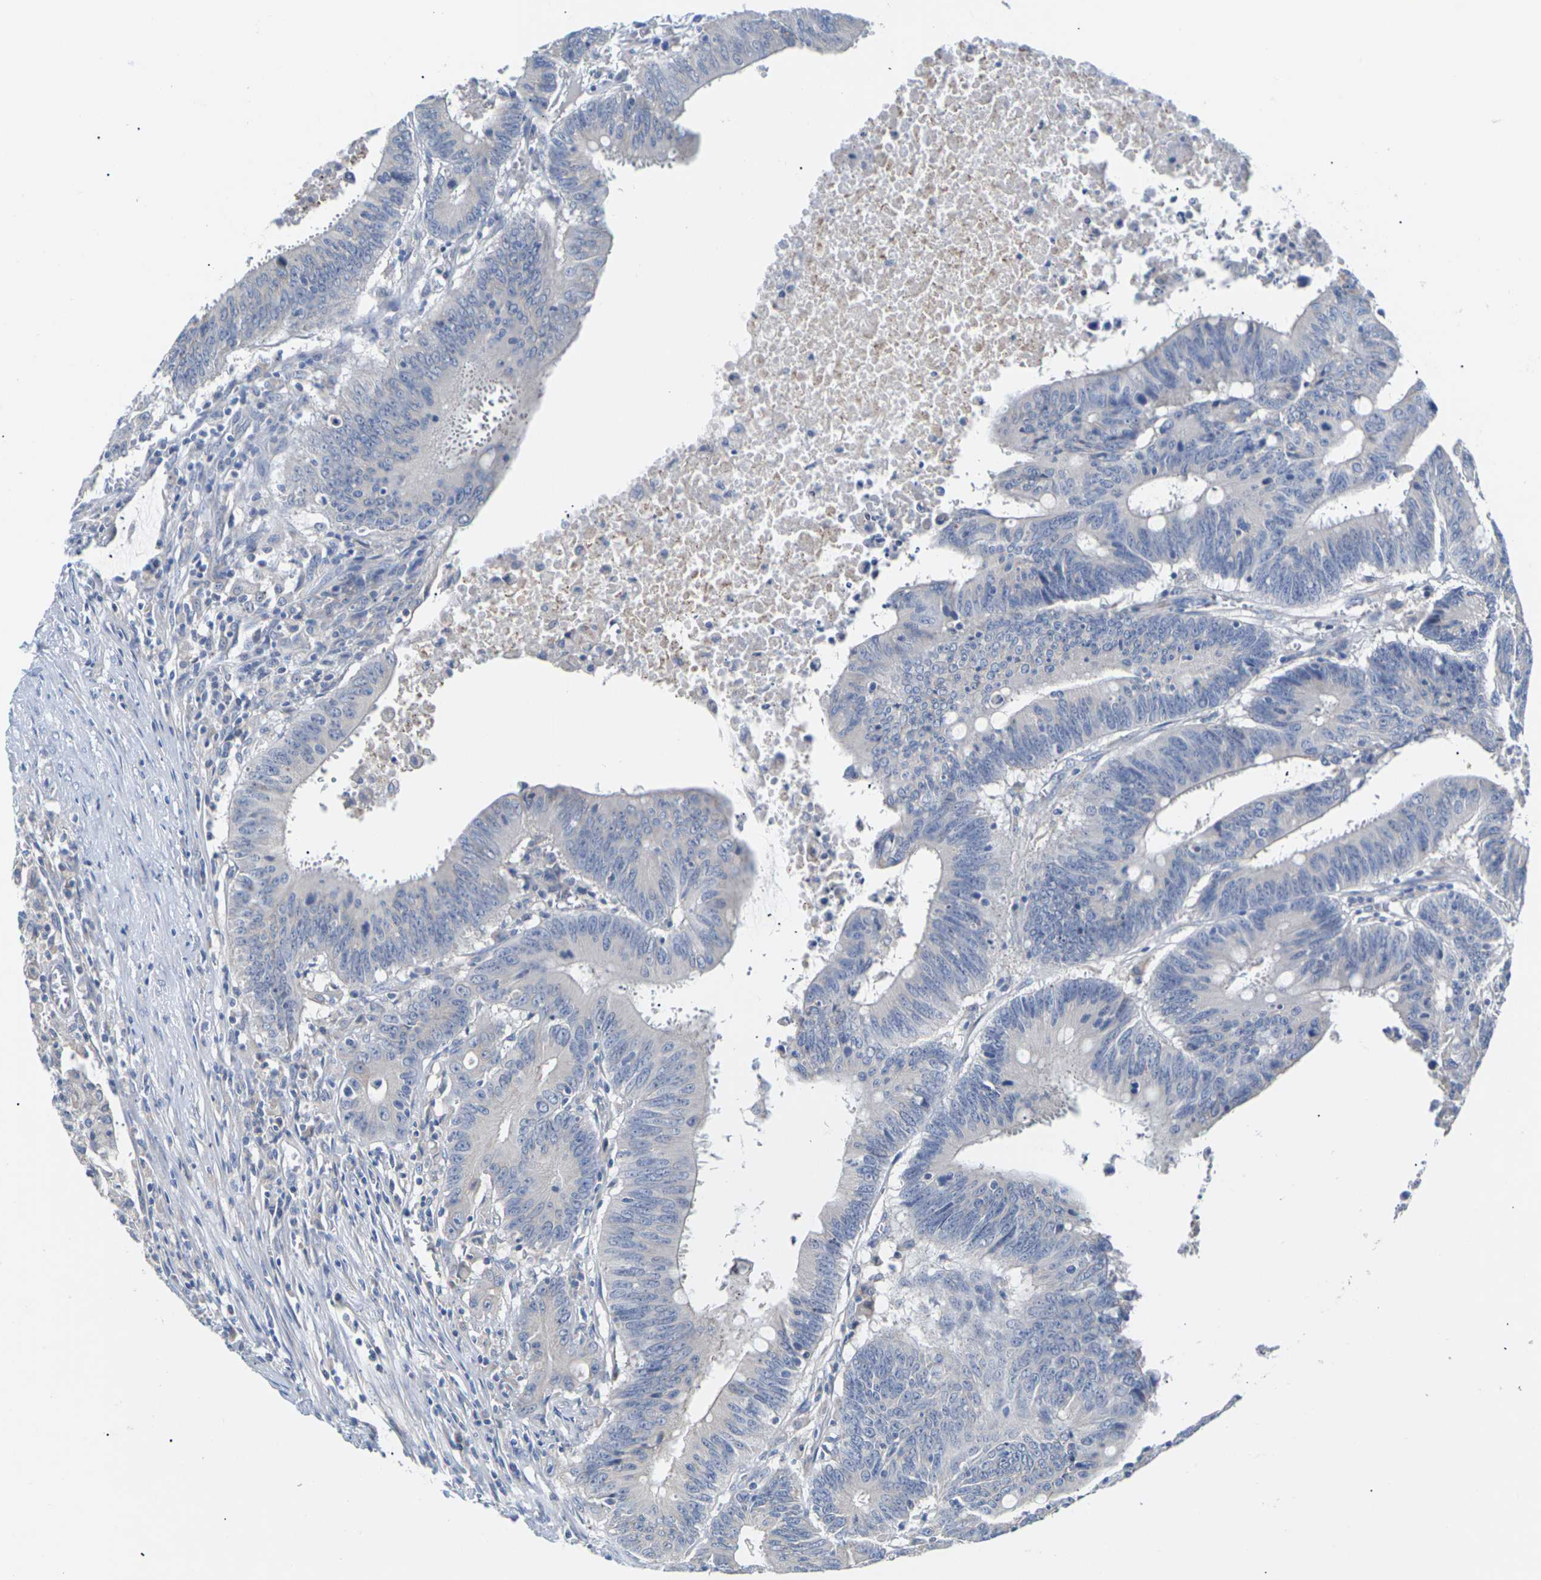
{"staining": {"intensity": "negative", "quantity": "none", "location": "none"}, "tissue": "colorectal cancer", "cell_type": "Tumor cells", "image_type": "cancer", "snomed": [{"axis": "morphology", "description": "Adenocarcinoma, NOS"}, {"axis": "topography", "description": "Colon"}], "caption": "Tumor cells show no significant protein staining in colorectal cancer.", "gene": "TMCO4", "patient": {"sex": "male", "age": 45}}